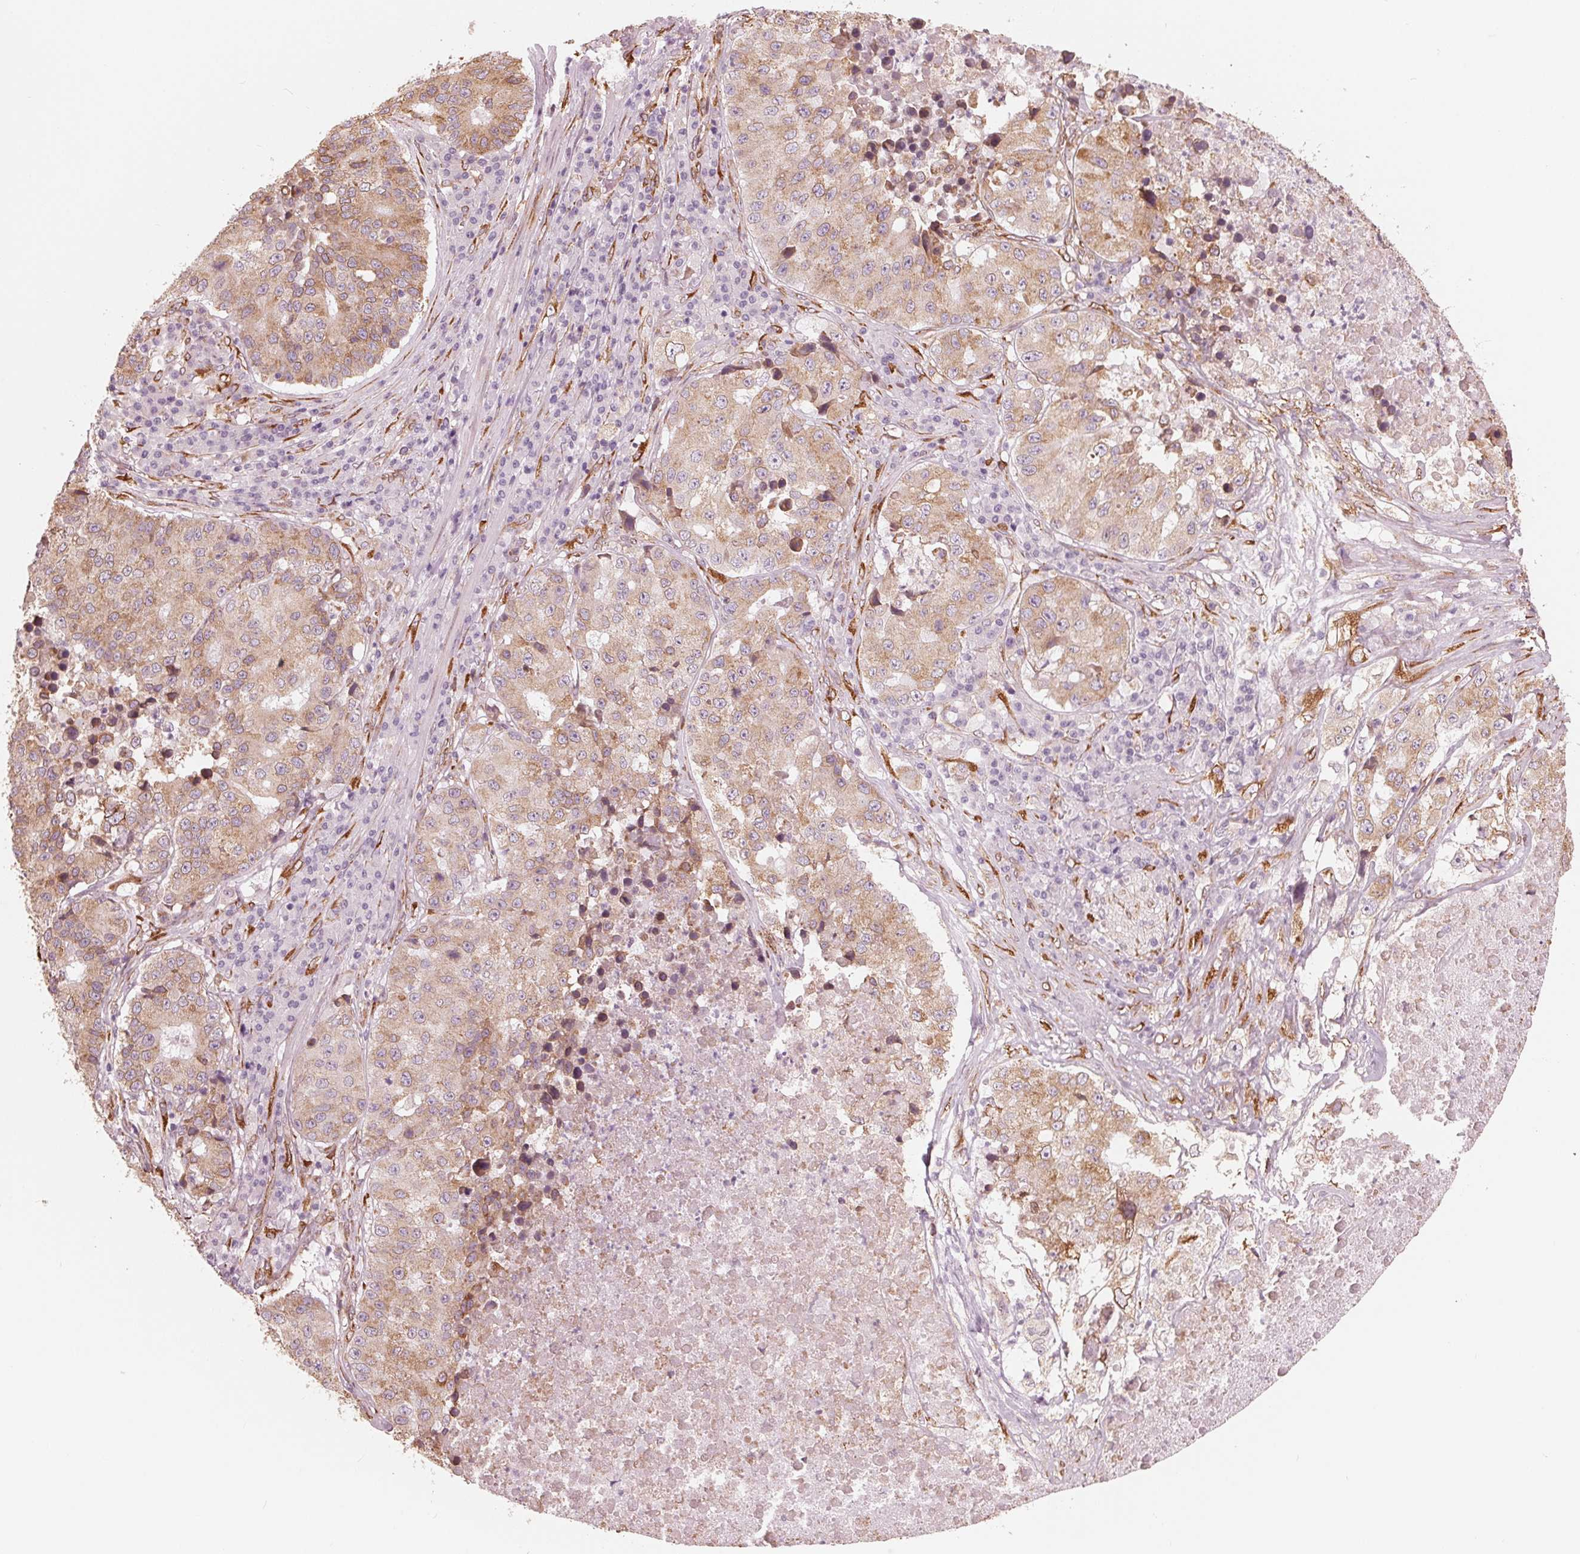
{"staining": {"intensity": "weak", "quantity": ">75%", "location": "cytoplasmic/membranous"}, "tissue": "stomach cancer", "cell_type": "Tumor cells", "image_type": "cancer", "snomed": [{"axis": "morphology", "description": "Adenocarcinoma, NOS"}, {"axis": "topography", "description": "Stomach"}], "caption": "Brown immunohistochemical staining in adenocarcinoma (stomach) exhibits weak cytoplasmic/membranous positivity in about >75% of tumor cells. (brown staining indicates protein expression, while blue staining denotes nuclei).", "gene": "IKBIP", "patient": {"sex": "male", "age": 71}}